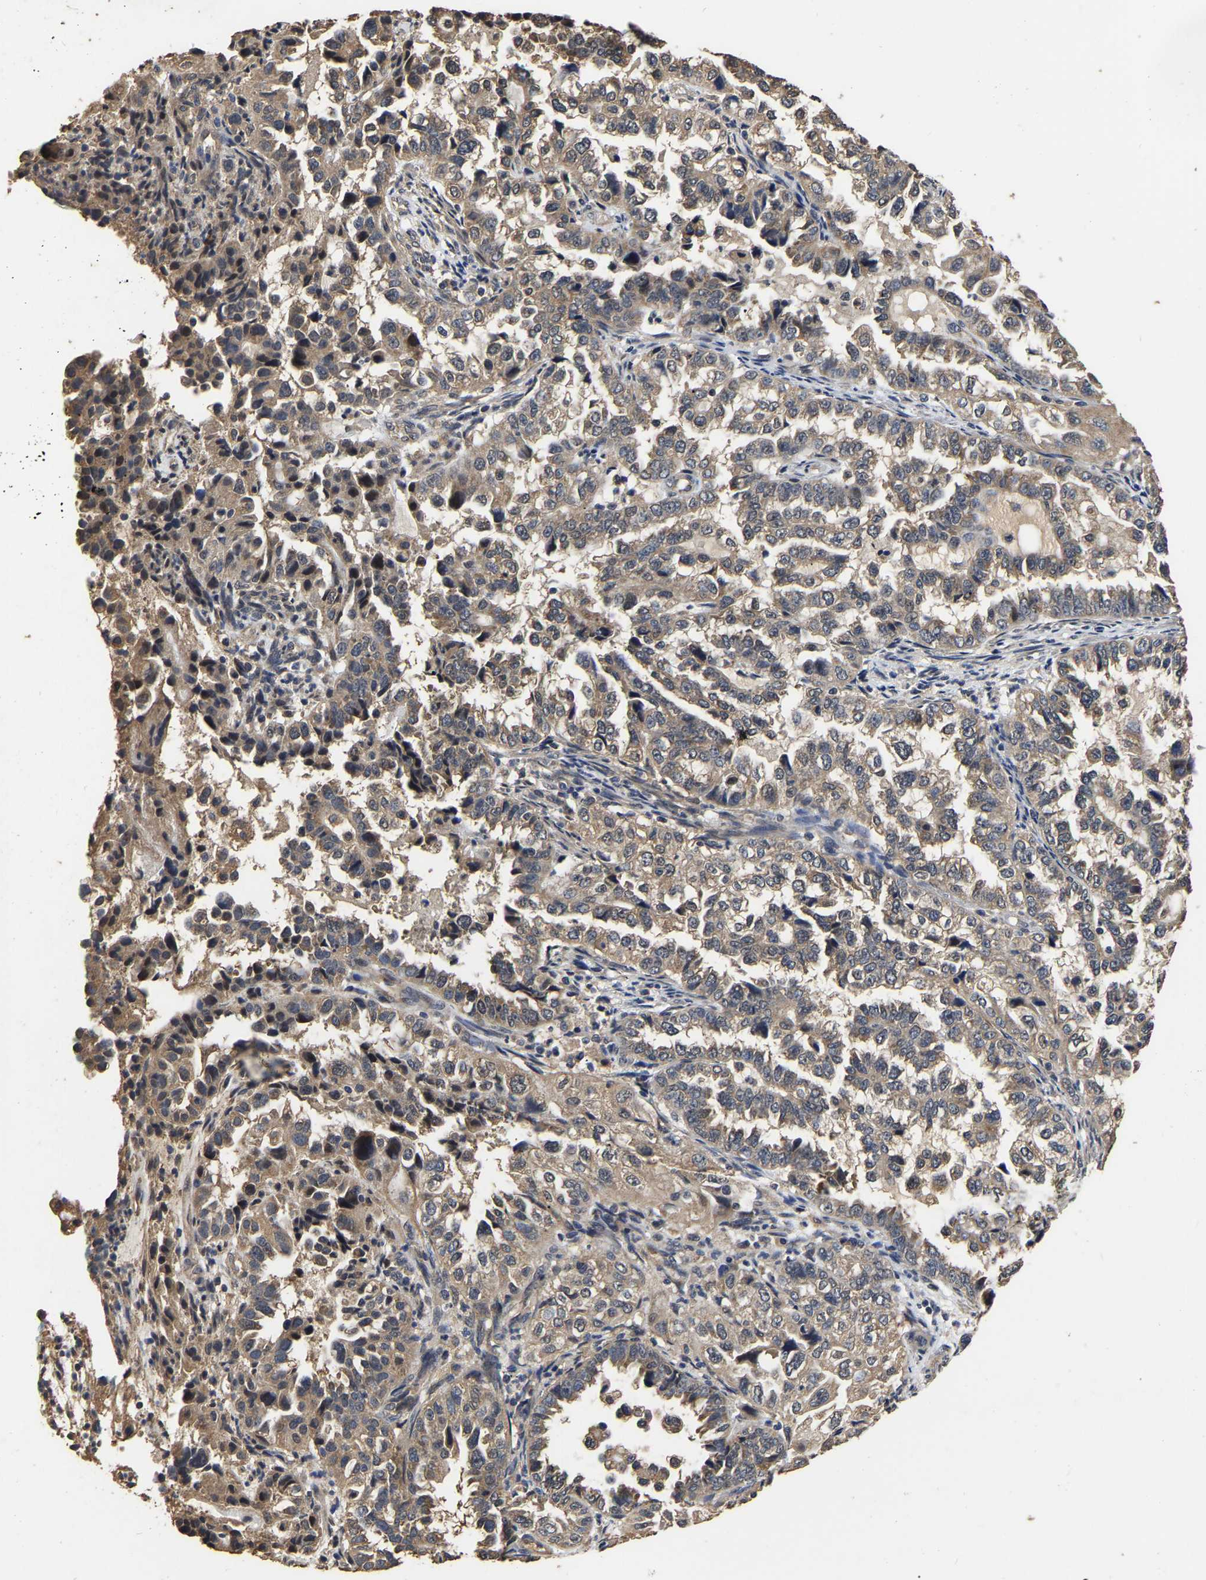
{"staining": {"intensity": "weak", "quantity": ">75%", "location": "cytoplasmic/membranous"}, "tissue": "endometrial cancer", "cell_type": "Tumor cells", "image_type": "cancer", "snomed": [{"axis": "morphology", "description": "Adenocarcinoma, NOS"}, {"axis": "topography", "description": "Endometrium"}], "caption": "Immunohistochemical staining of adenocarcinoma (endometrial) shows weak cytoplasmic/membranous protein positivity in approximately >75% of tumor cells.", "gene": "STK32C", "patient": {"sex": "female", "age": 85}}